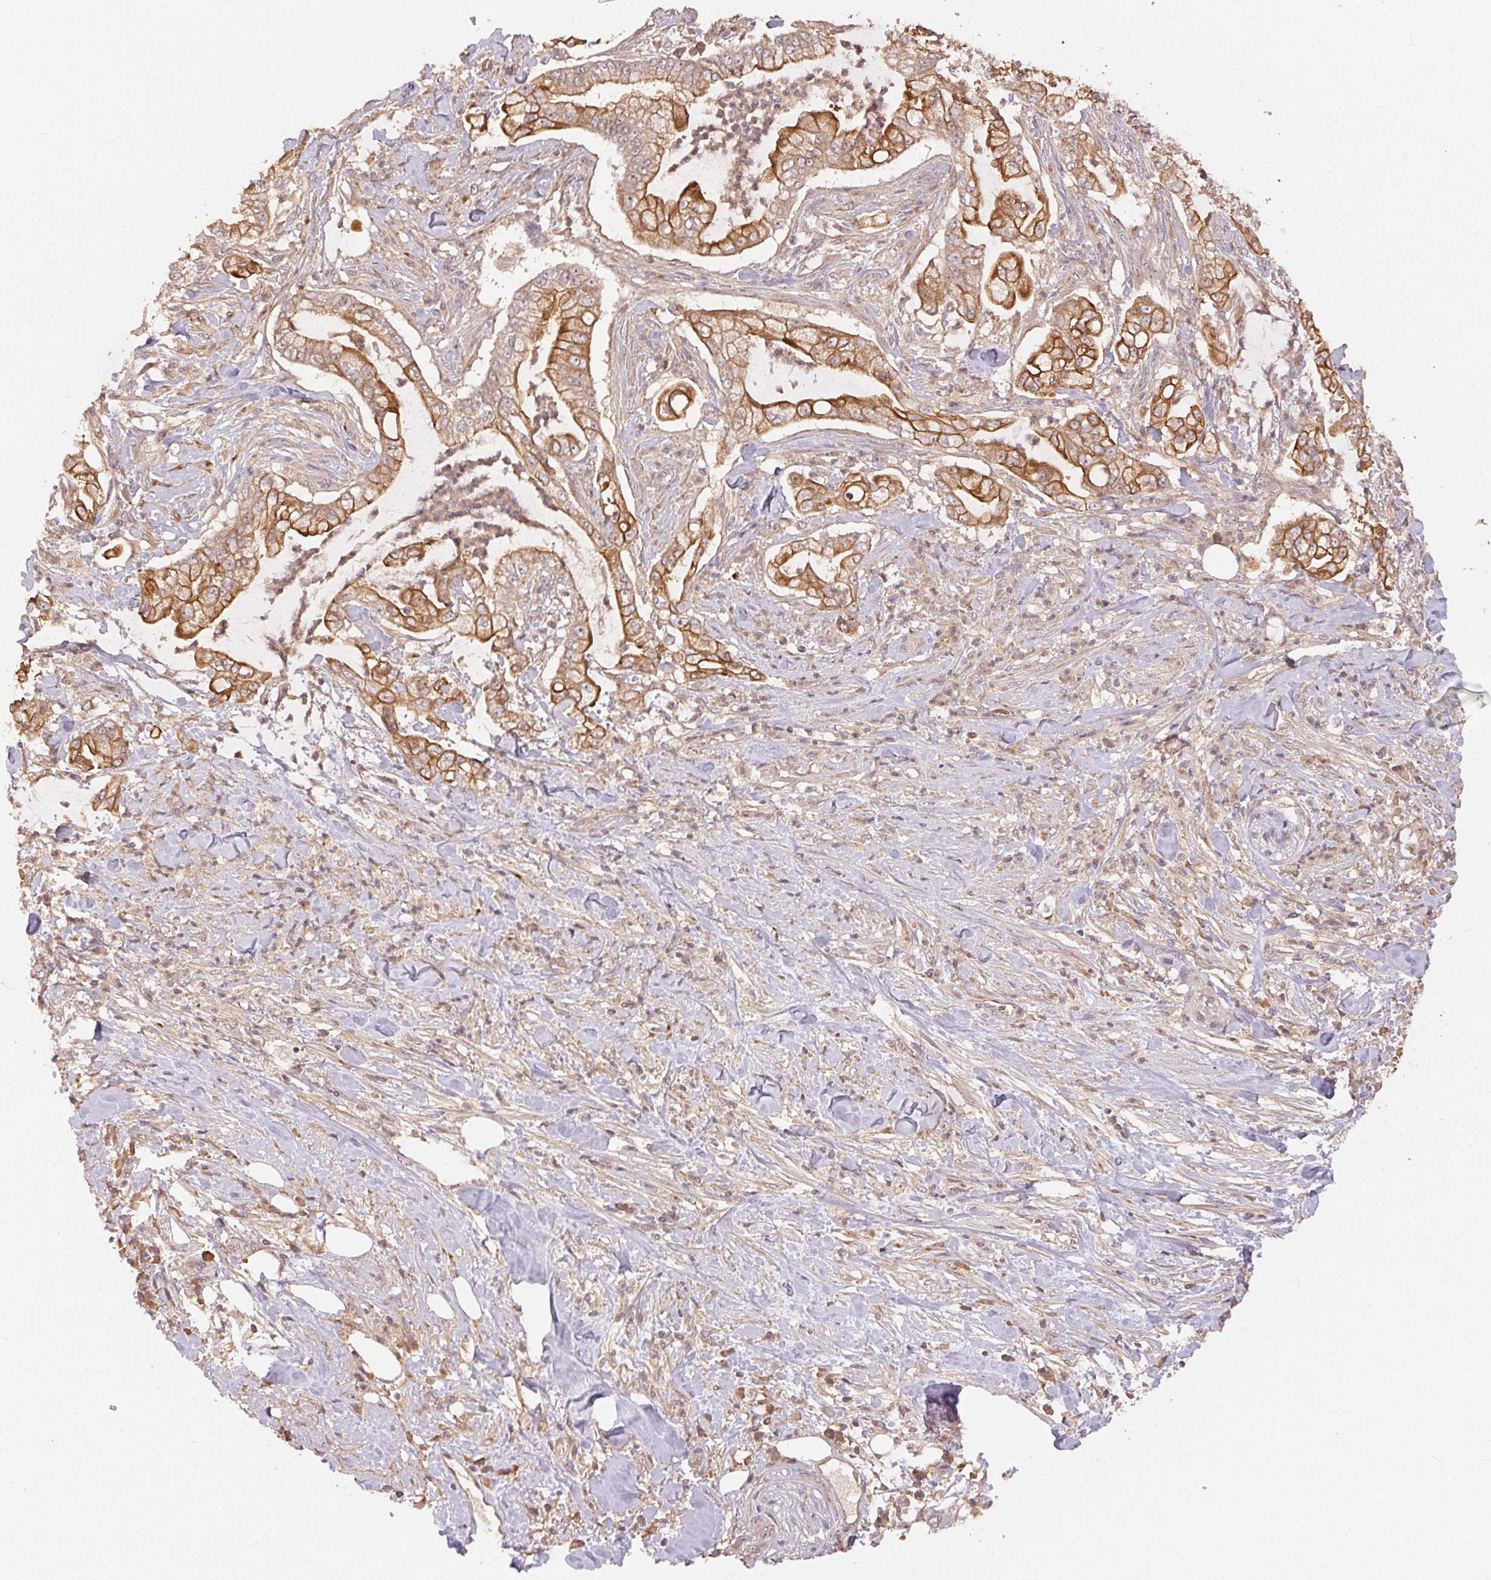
{"staining": {"intensity": "strong", "quantity": ">75%", "location": "cytoplasmic/membranous"}, "tissue": "pancreatic cancer", "cell_type": "Tumor cells", "image_type": "cancer", "snomed": [{"axis": "morphology", "description": "Adenocarcinoma, NOS"}, {"axis": "topography", "description": "Pancreas"}], "caption": "Approximately >75% of tumor cells in human pancreatic cancer demonstrate strong cytoplasmic/membranous protein expression as visualized by brown immunohistochemical staining.", "gene": "MAPKAPK2", "patient": {"sex": "female", "age": 69}}